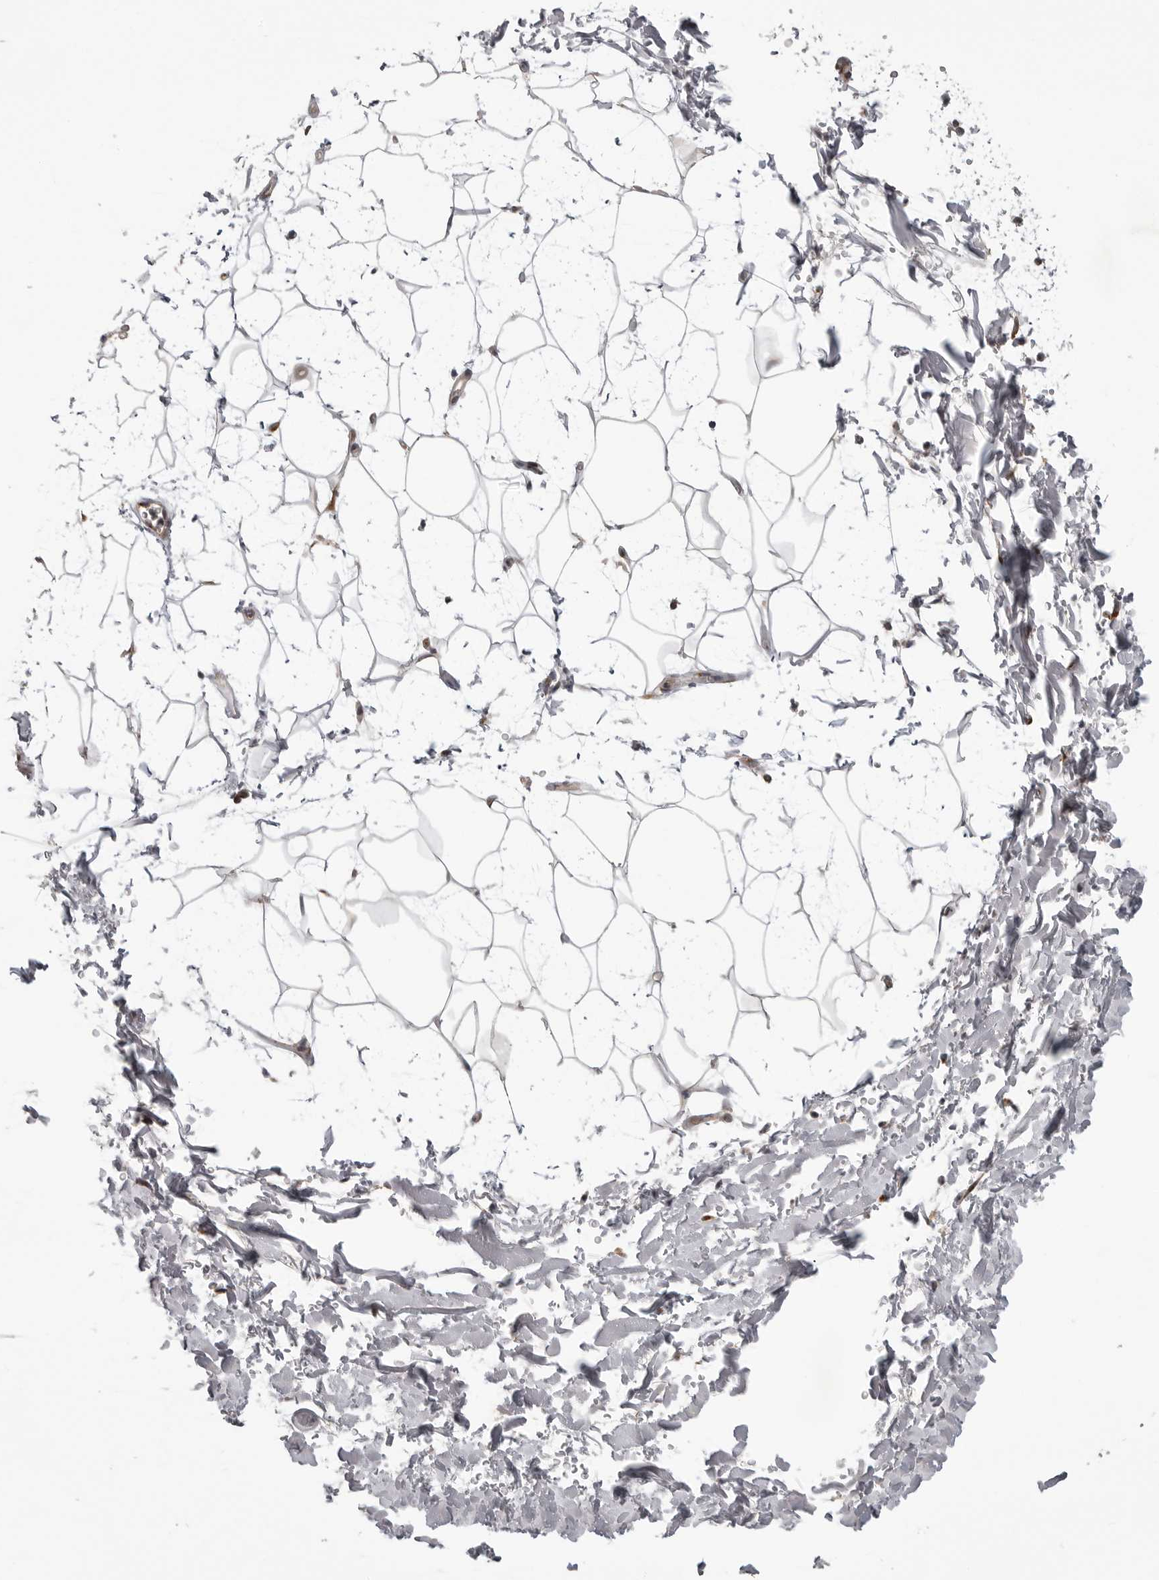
{"staining": {"intensity": "negative", "quantity": "none", "location": "none"}, "tissue": "adipose tissue", "cell_type": "Adipocytes", "image_type": "normal", "snomed": [{"axis": "morphology", "description": "Normal tissue, NOS"}, {"axis": "topography", "description": "Soft tissue"}], "caption": "Adipocytes are negative for brown protein staining in benign adipose tissue. Nuclei are stained in blue.", "gene": "LRRC45", "patient": {"sex": "male", "age": 72}}